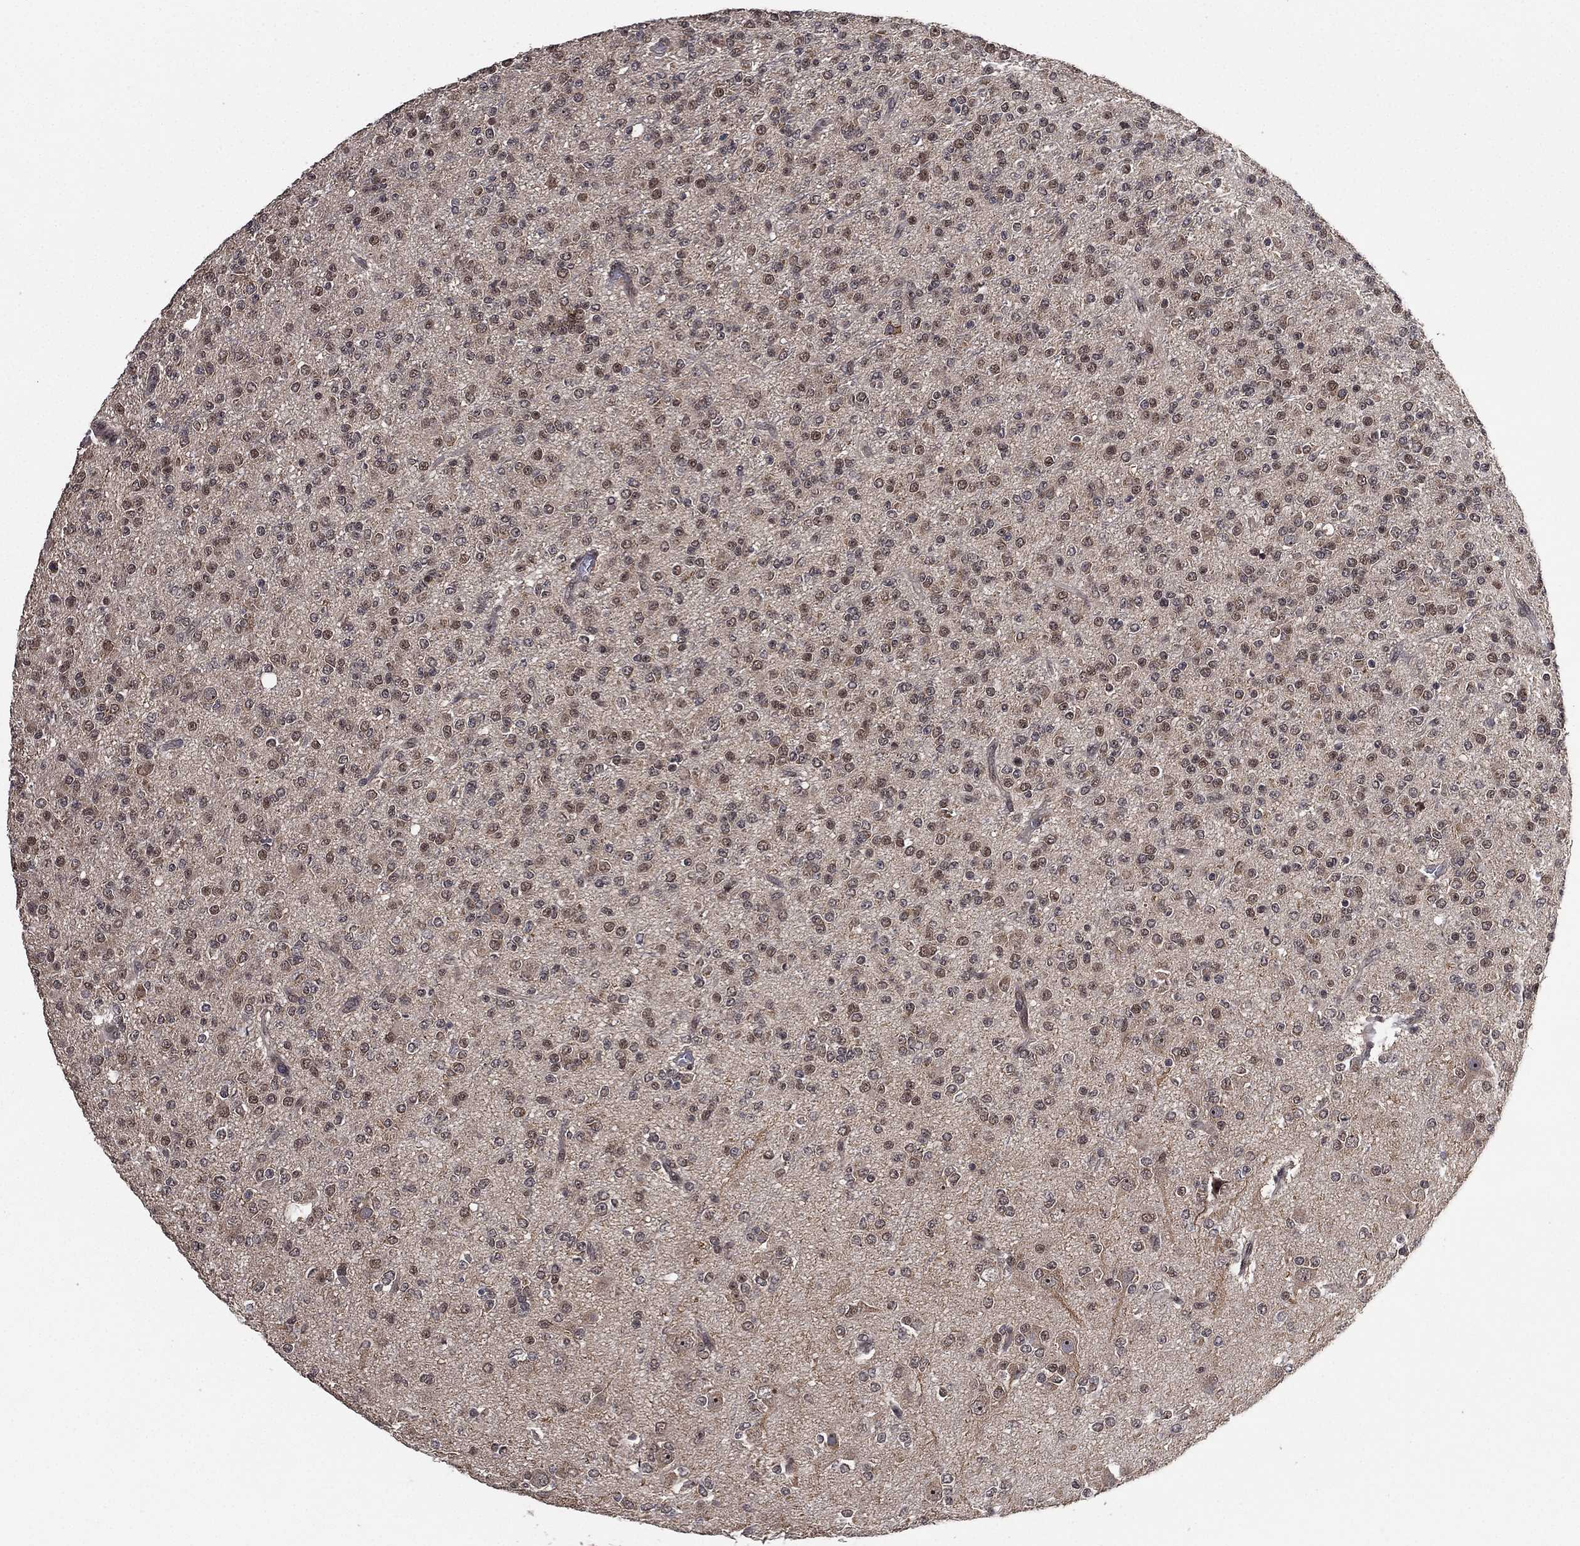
{"staining": {"intensity": "moderate", "quantity": "<25%", "location": "nuclear"}, "tissue": "glioma", "cell_type": "Tumor cells", "image_type": "cancer", "snomed": [{"axis": "morphology", "description": "Glioma, malignant, Low grade"}, {"axis": "topography", "description": "Brain"}], "caption": "Moderate nuclear positivity is identified in about <25% of tumor cells in glioma. (Brightfield microscopy of DAB IHC at high magnification).", "gene": "NELFCD", "patient": {"sex": "male", "age": 27}}